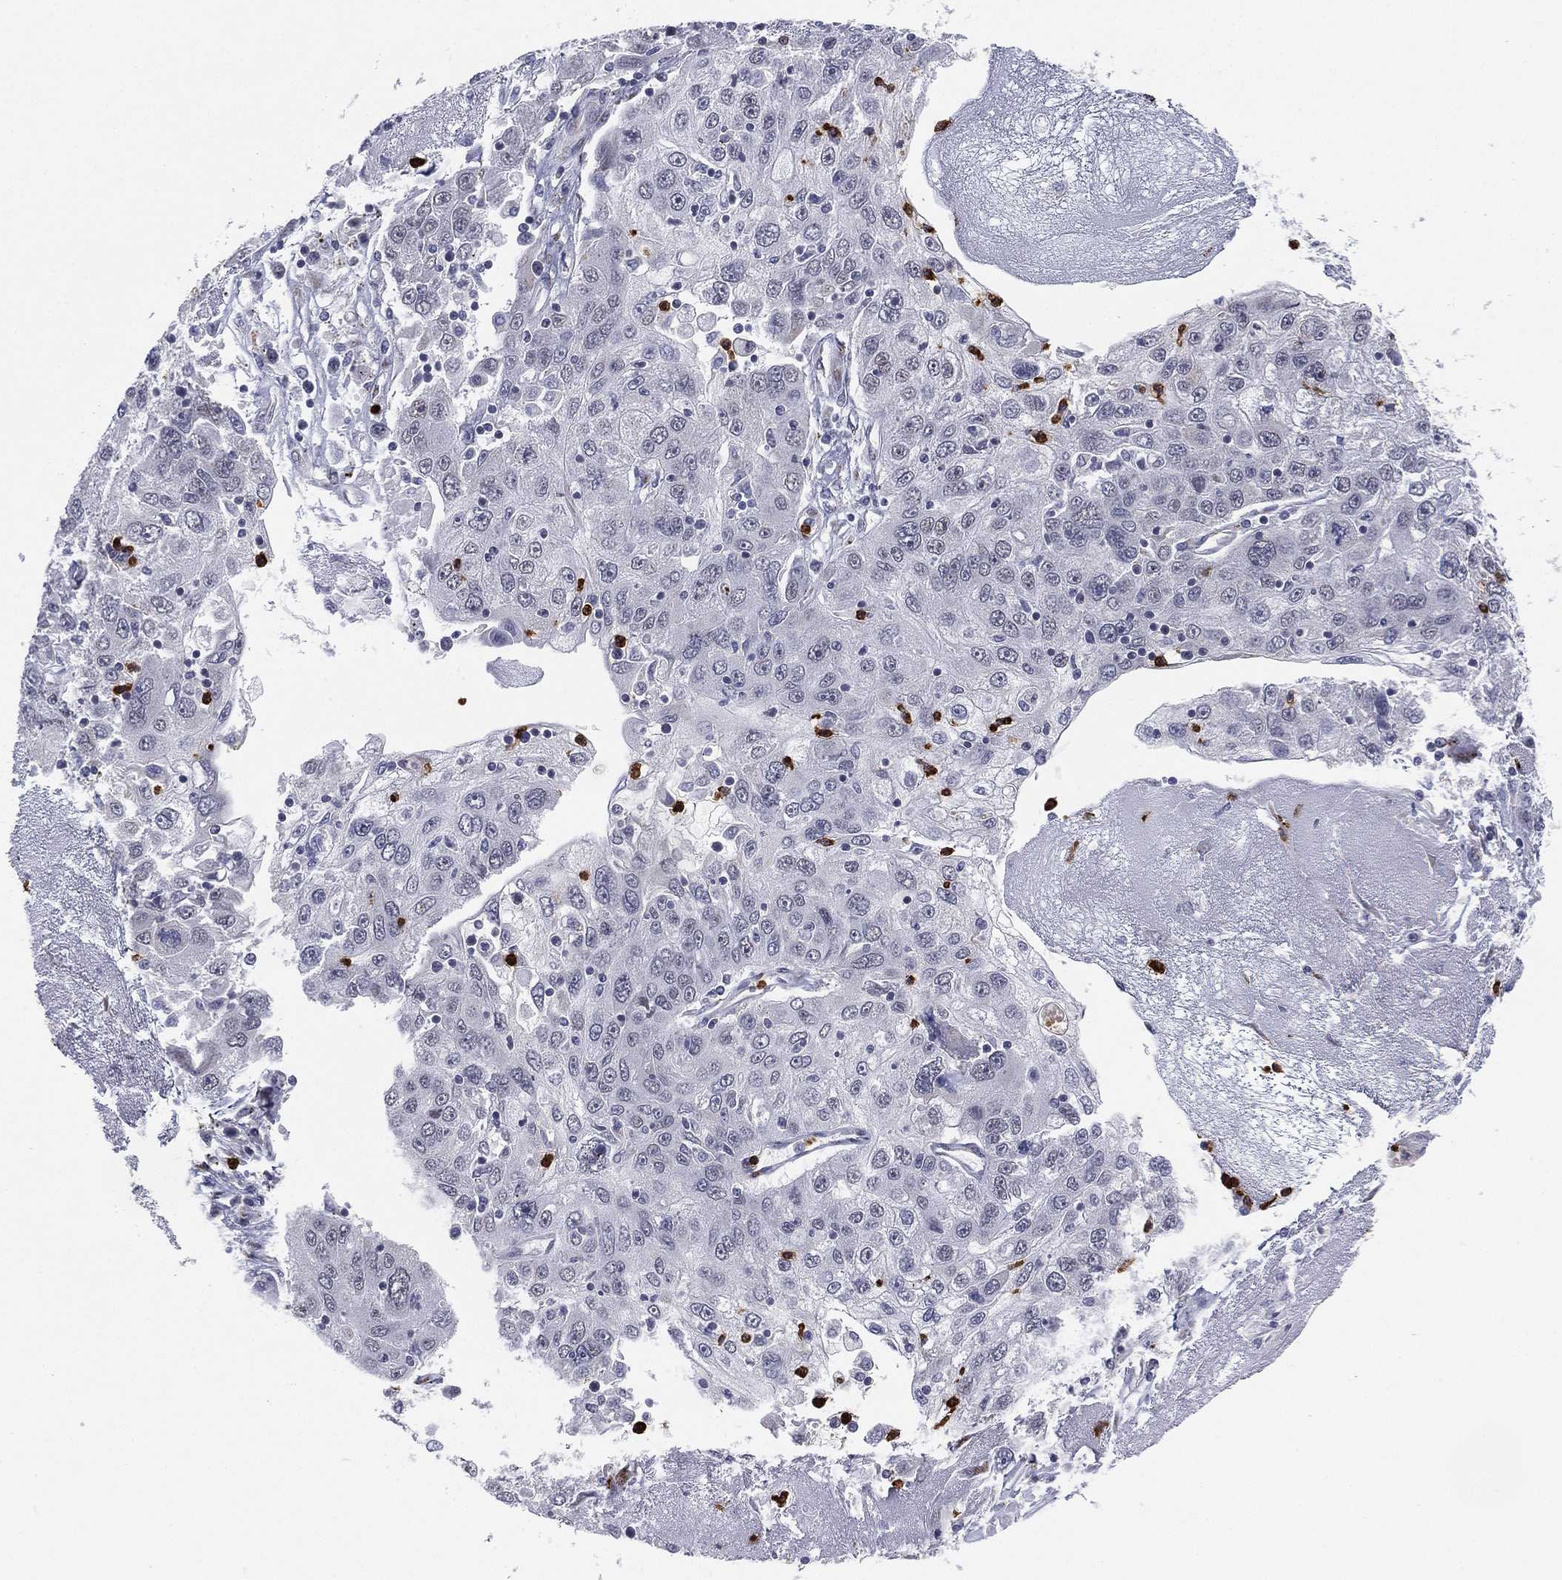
{"staining": {"intensity": "negative", "quantity": "none", "location": "none"}, "tissue": "stomach cancer", "cell_type": "Tumor cells", "image_type": "cancer", "snomed": [{"axis": "morphology", "description": "Adenocarcinoma, NOS"}, {"axis": "topography", "description": "Stomach"}], "caption": "High power microscopy photomicrograph of an immunohistochemistry (IHC) histopathology image of stomach cancer (adenocarcinoma), revealing no significant positivity in tumor cells.", "gene": "CD177", "patient": {"sex": "male", "age": 56}}